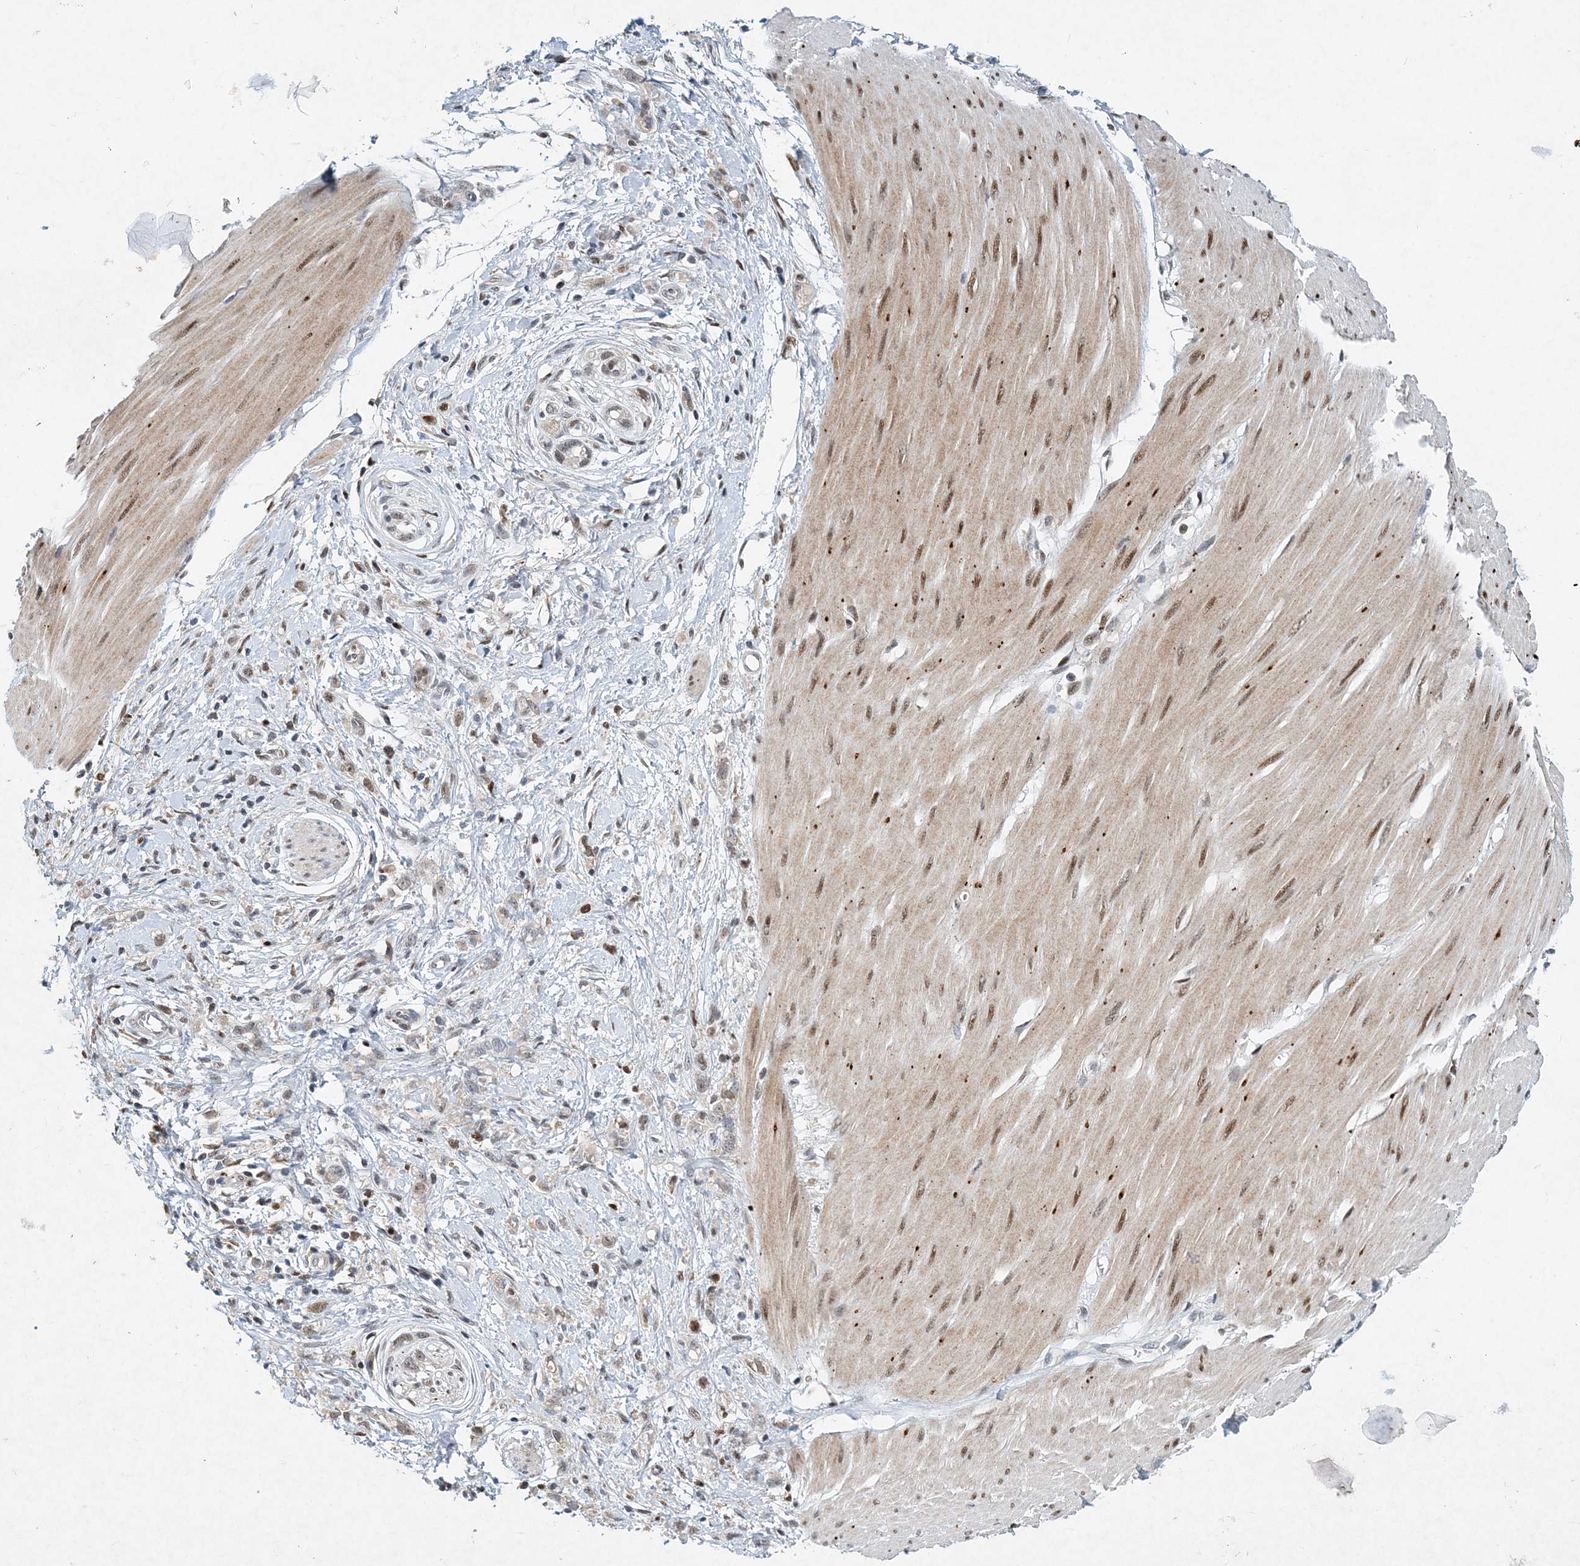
{"staining": {"intensity": "negative", "quantity": "none", "location": "none"}, "tissue": "stomach cancer", "cell_type": "Tumor cells", "image_type": "cancer", "snomed": [{"axis": "morphology", "description": "Adenocarcinoma, NOS"}, {"axis": "topography", "description": "Stomach"}], "caption": "High power microscopy histopathology image of an immunohistochemistry (IHC) photomicrograph of stomach cancer, revealing no significant positivity in tumor cells.", "gene": "KPNA4", "patient": {"sex": "female", "age": 76}}